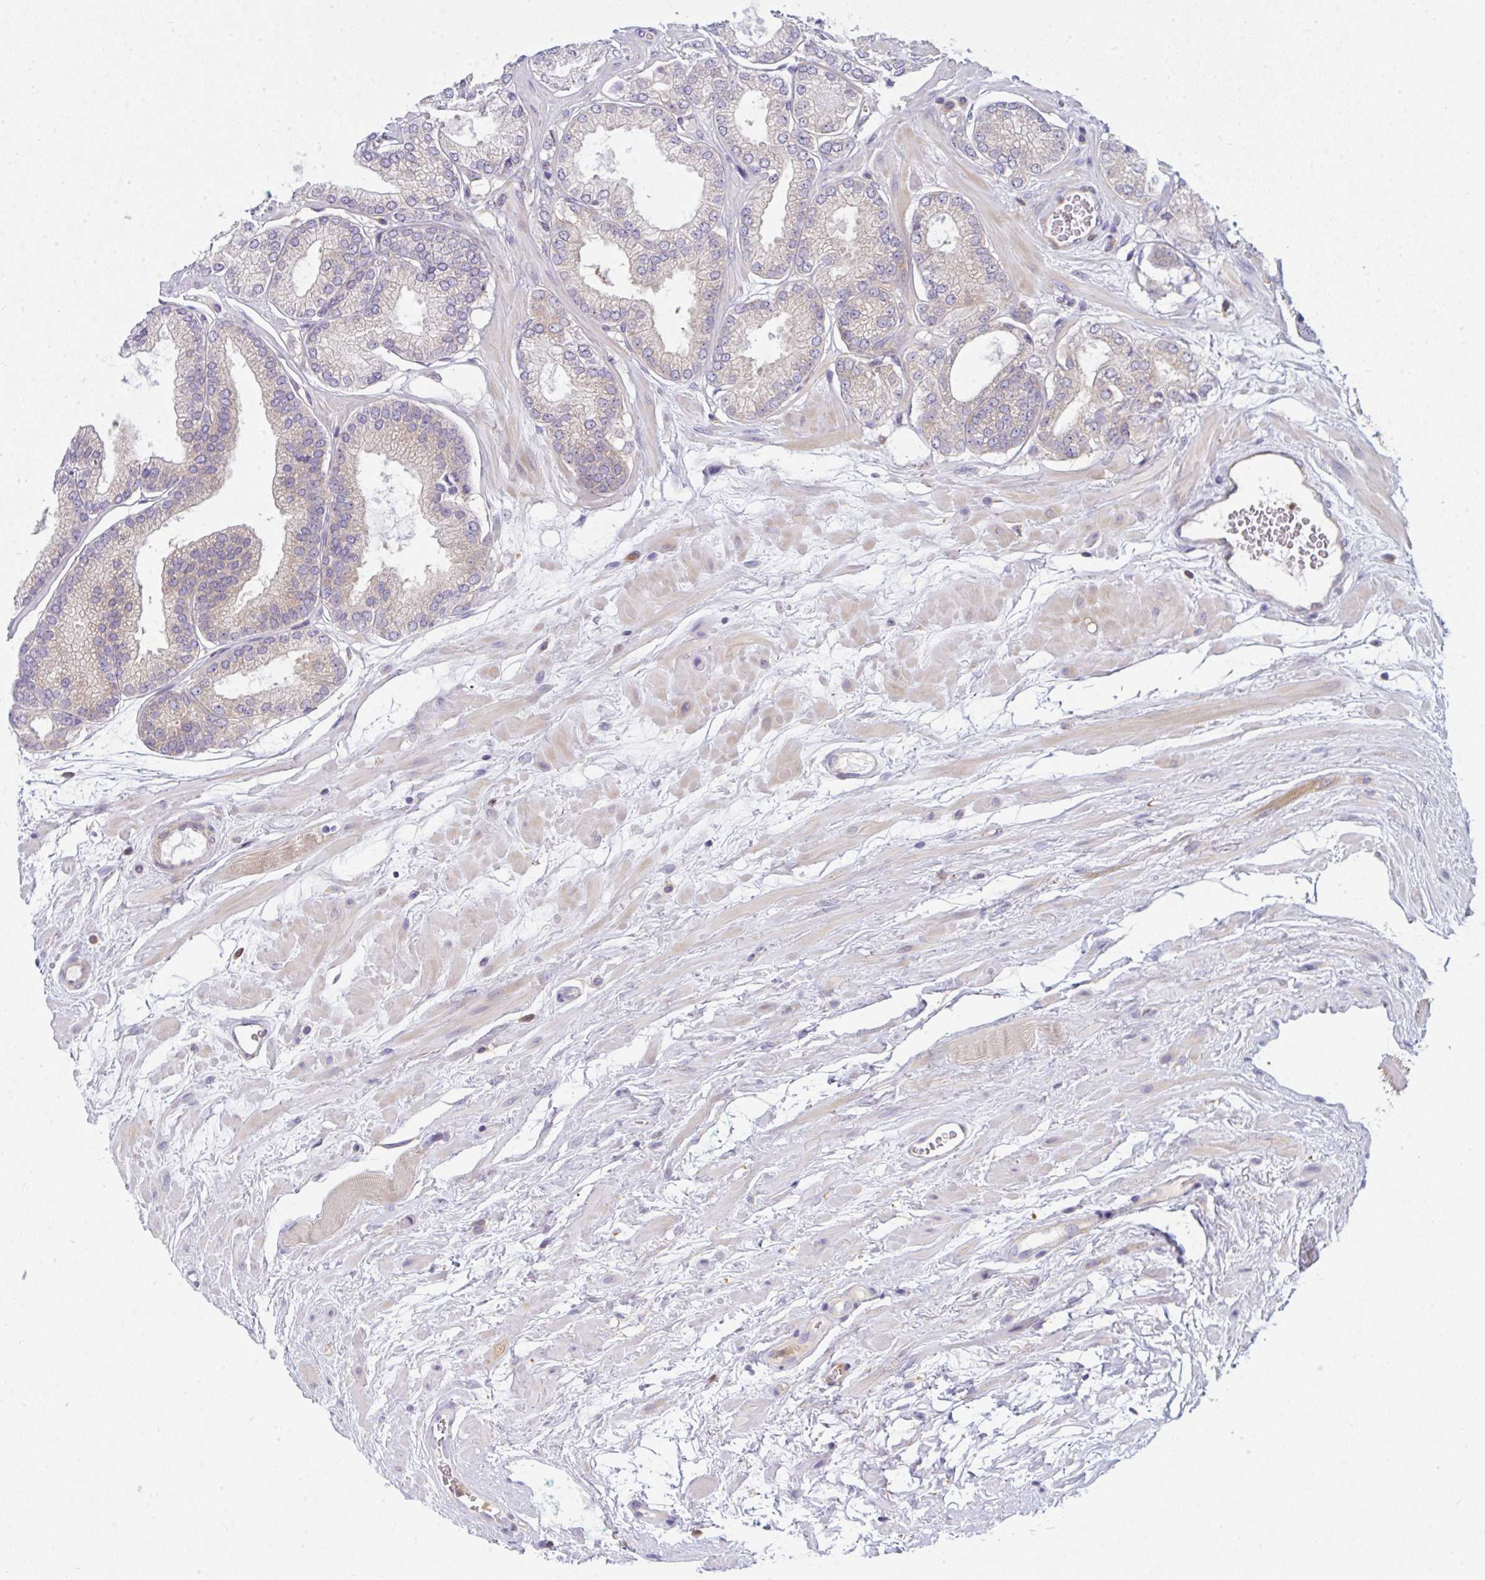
{"staining": {"intensity": "weak", "quantity": "<25%", "location": "cytoplasmic/membranous"}, "tissue": "prostate cancer", "cell_type": "Tumor cells", "image_type": "cancer", "snomed": [{"axis": "morphology", "description": "Adenocarcinoma, High grade"}, {"axis": "topography", "description": "Prostate"}], "caption": "Protein analysis of prostate cancer reveals no significant expression in tumor cells.", "gene": "SLC30A6", "patient": {"sex": "male", "age": 68}}